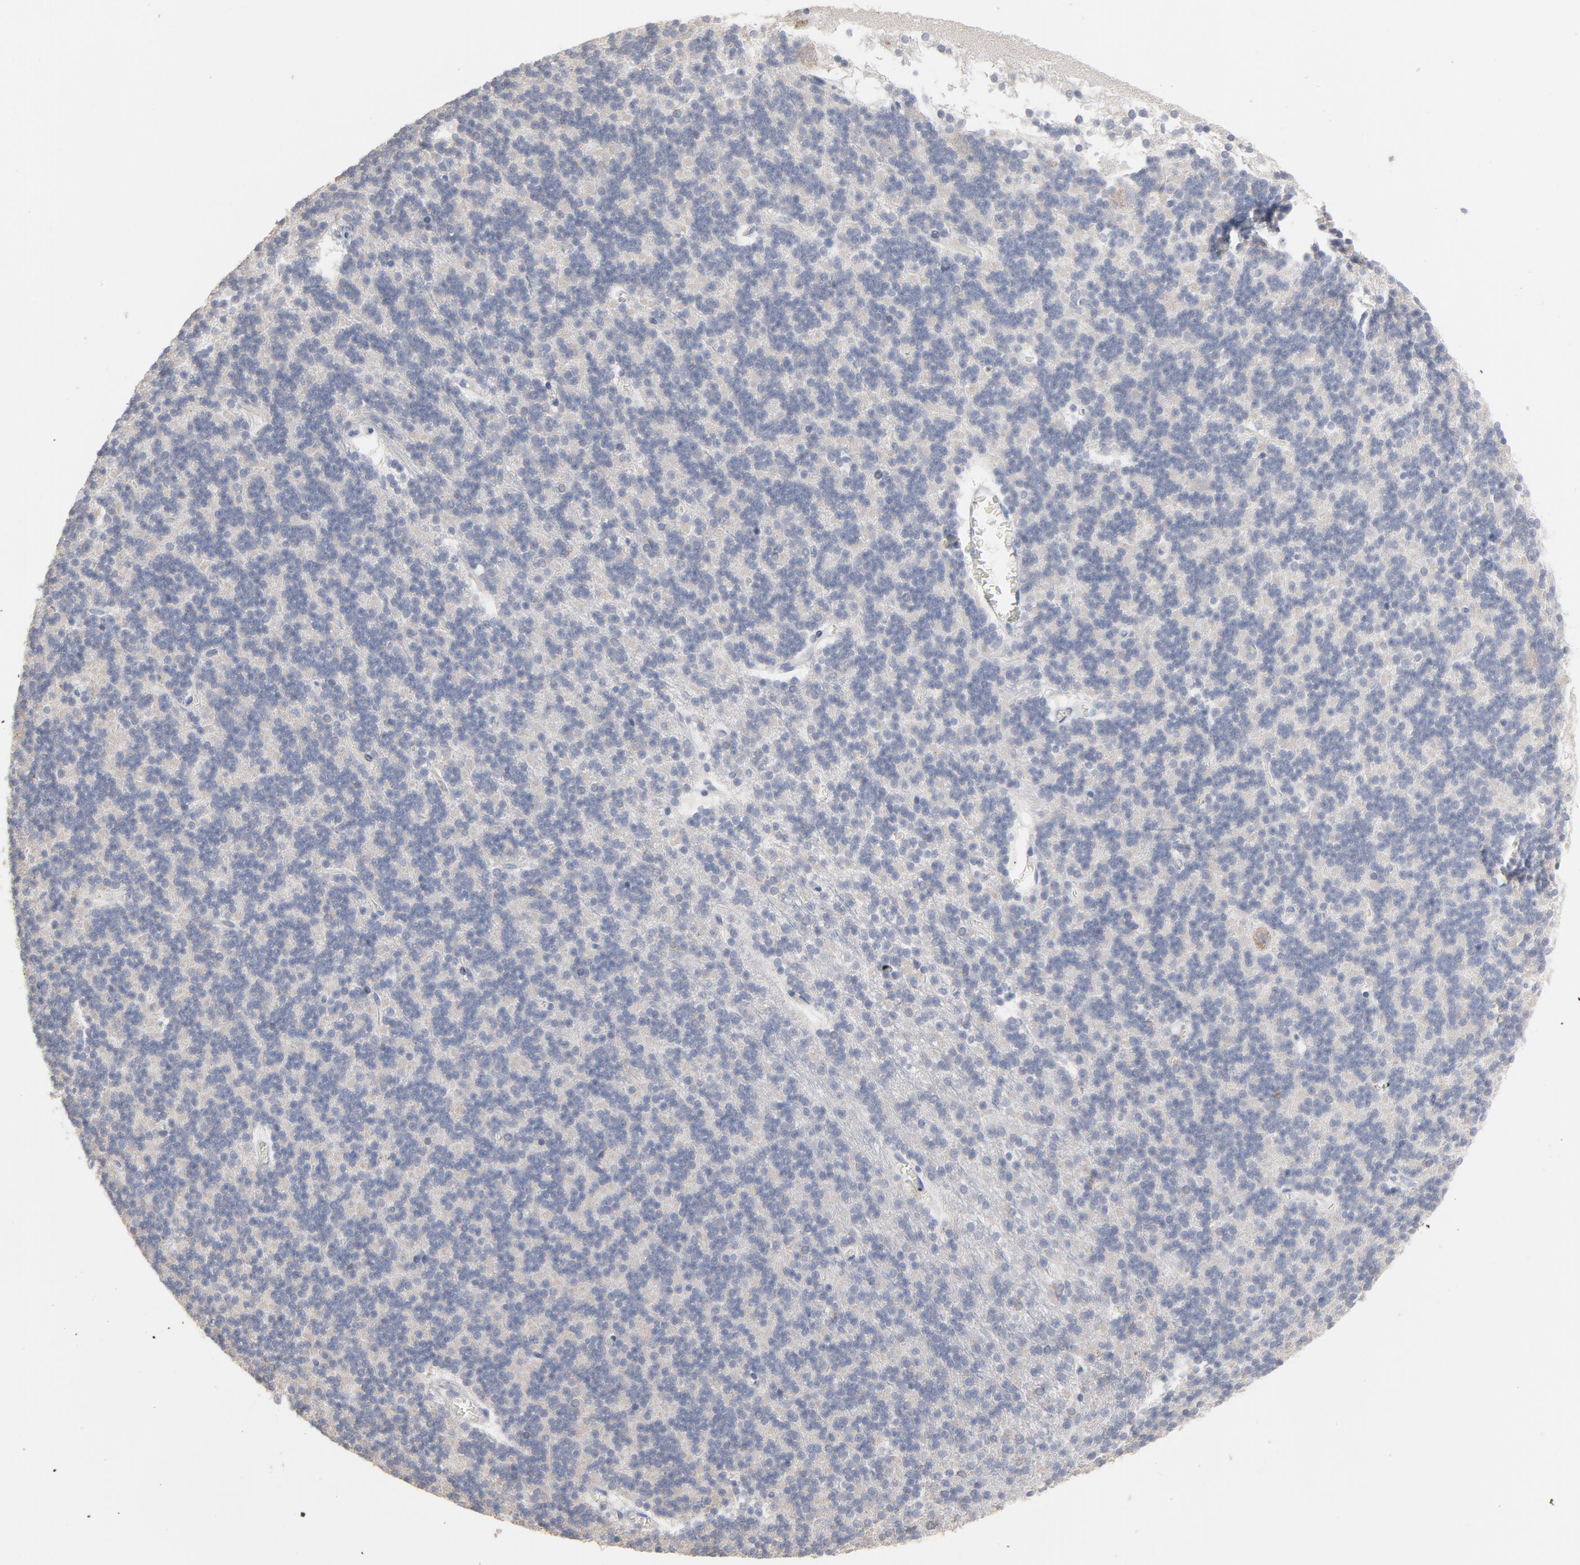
{"staining": {"intensity": "negative", "quantity": "none", "location": "none"}, "tissue": "cerebellum", "cell_type": "Cells in granular layer", "image_type": "normal", "snomed": [{"axis": "morphology", "description": "Normal tissue, NOS"}, {"axis": "topography", "description": "Cerebellum"}], "caption": "Image shows no protein staining in cells in granular layer of benign cerebellum.", "gene": "OXA1L", "patient": {"sex": "female", "age": 19}}